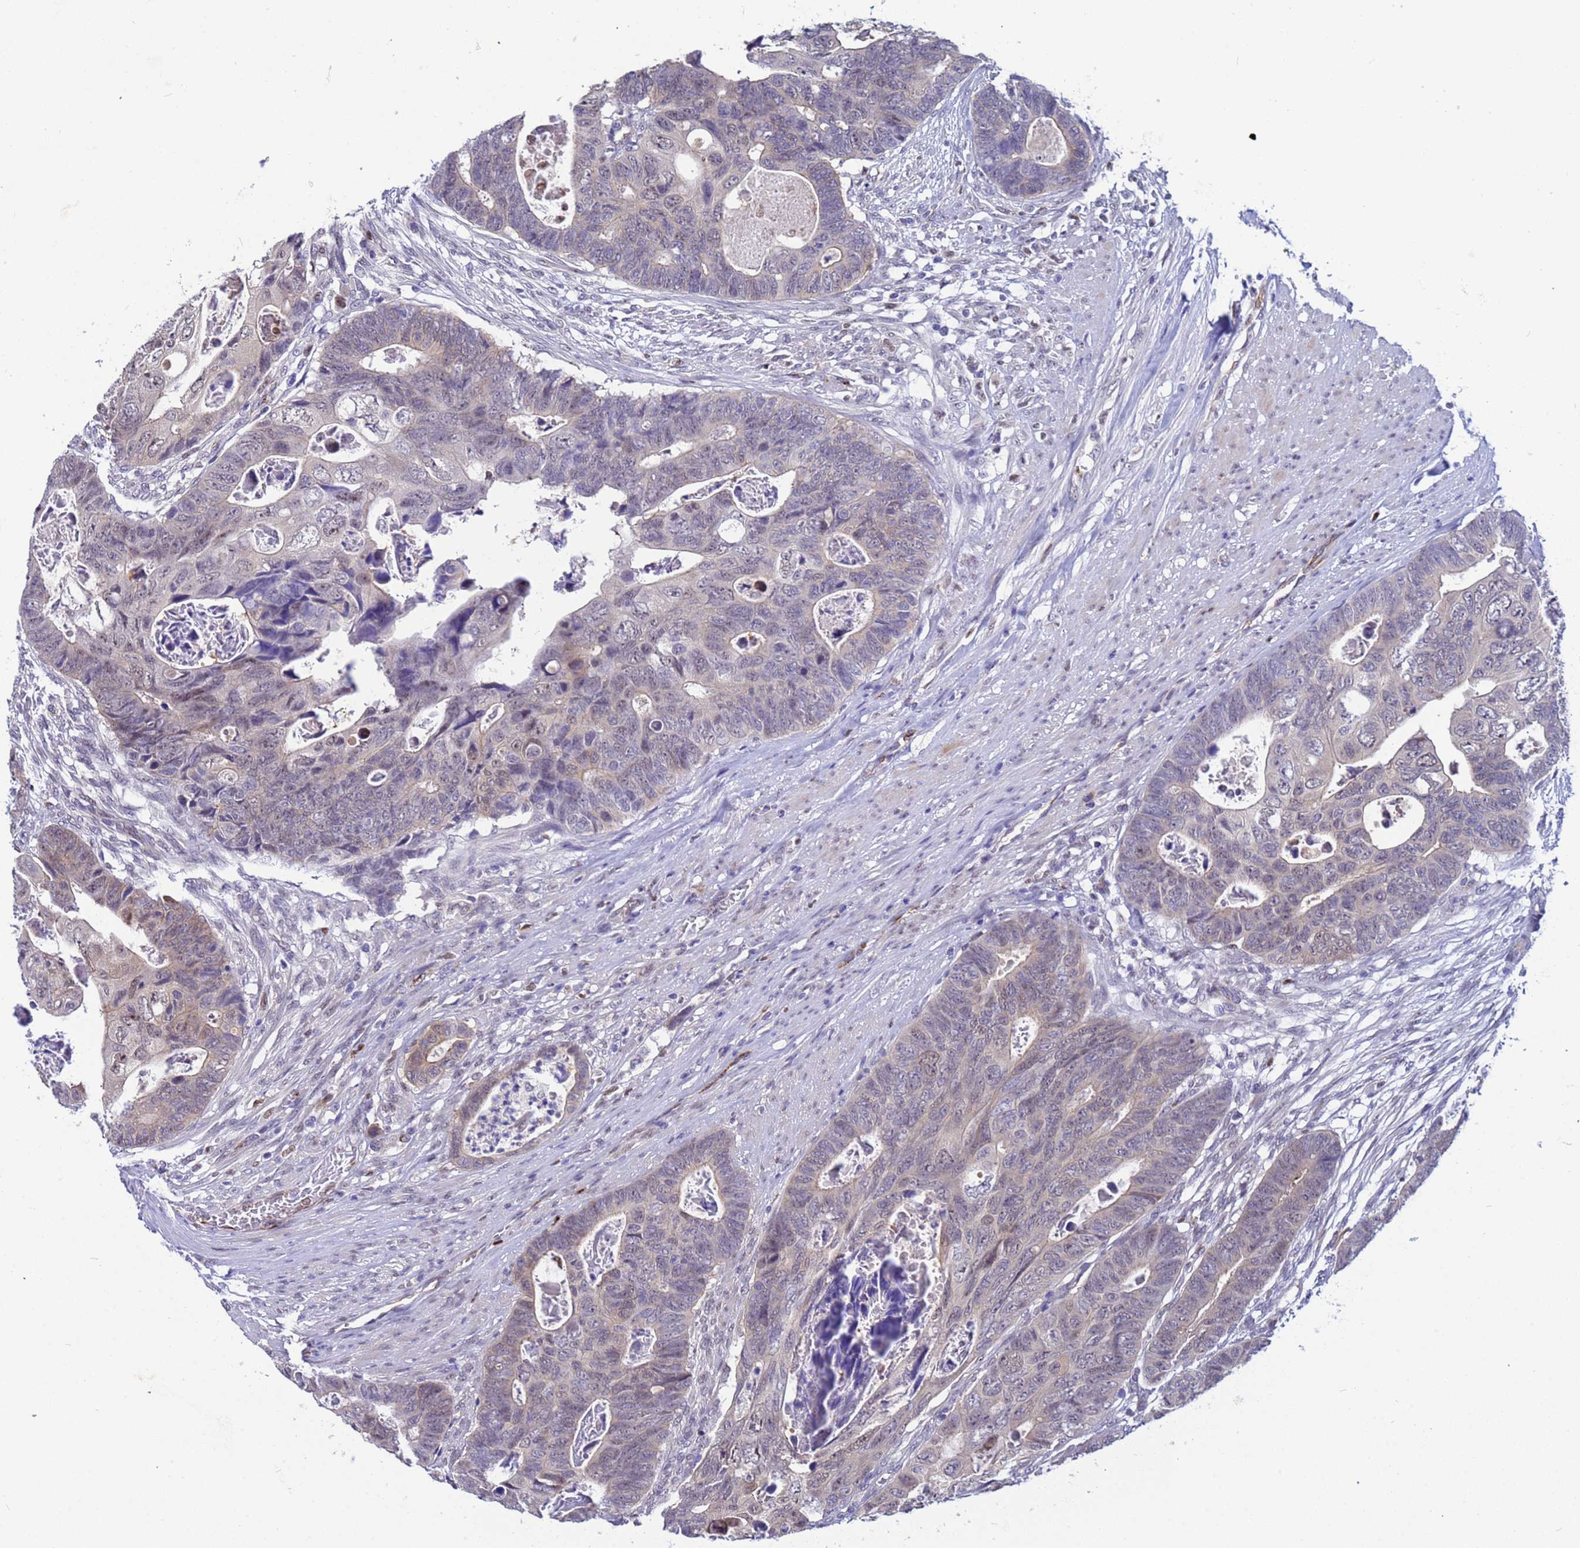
{"staining": {"intensity": "weak", "quantity": "<25%", "location": "nuclear"}, "tissue": "colorectal cancer", "cell_type": "Tumor cells", "image_type": "cancer", "snomed": [{"axis": "morphology", "description": "Adenocarcinoma, NOS"}, {"axis": "topography", "description": "Rectum"}], "caption": "Micrograph shows no significant protein expression in tumor cells of adenocarcinoma (colorectal).", "gene": "SLC25A37", "patient": {"sex": "female", "age": 78}}